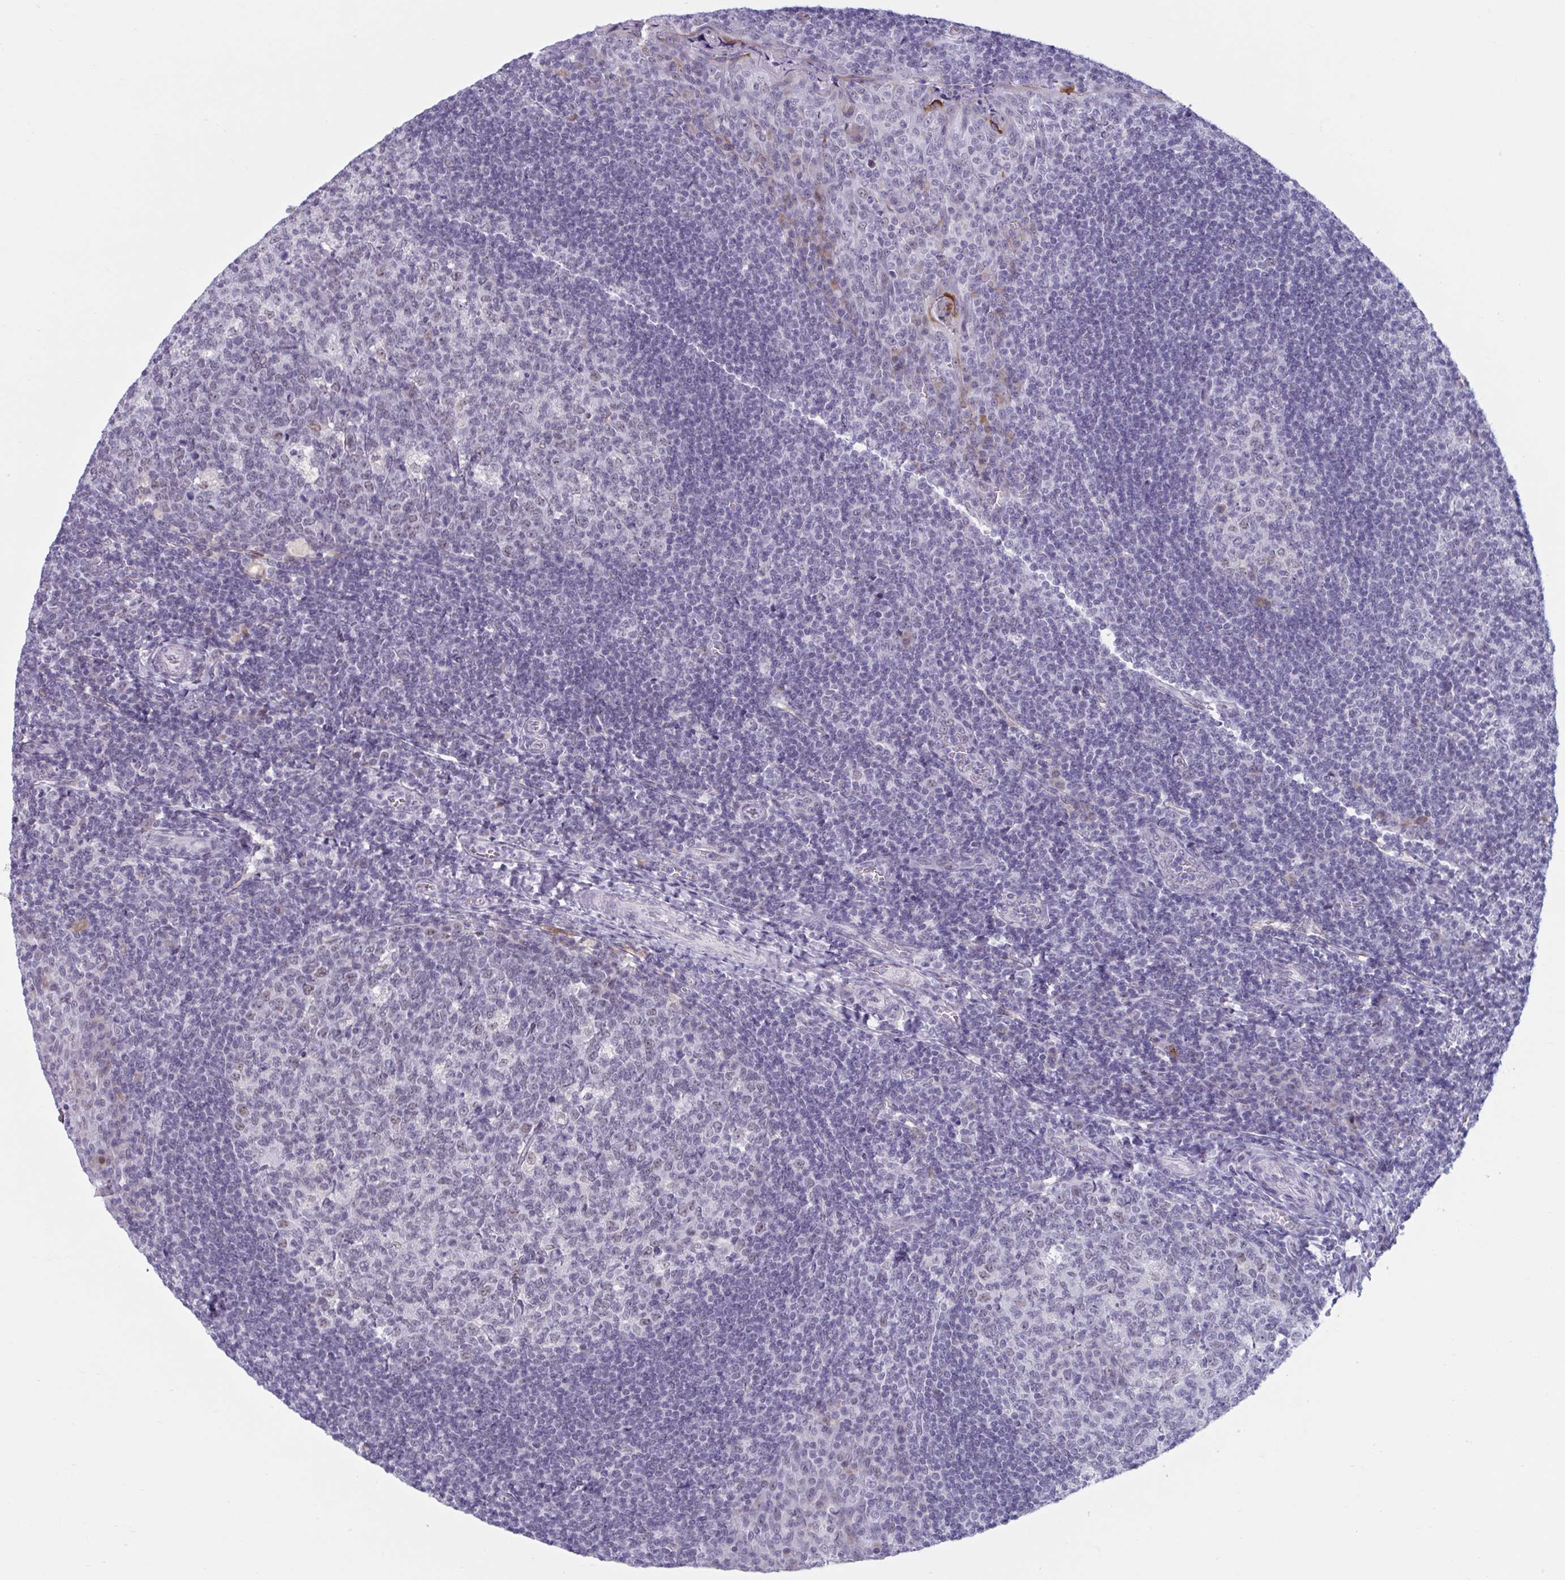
{"staining": {"intensity": "weak", "quantity": "<25%", "location": "nuclear"}, "tissue": "tonsil", "cell_type": "Germinal center cells", "image_type": "normal", "snomed": [{"axis": "morphology", "description": "Normal tissue, NOS"}, {"axis": "topography", "description": "Tonsil"}], "caption": "Photomicrograph shows no protein staining in germinal center cells of benign tonsil. (DAB immunohistochemistry with hematoxylin counter stain).", "gene": "MSMB", "patient": {"sex": "male", "age": 17}}